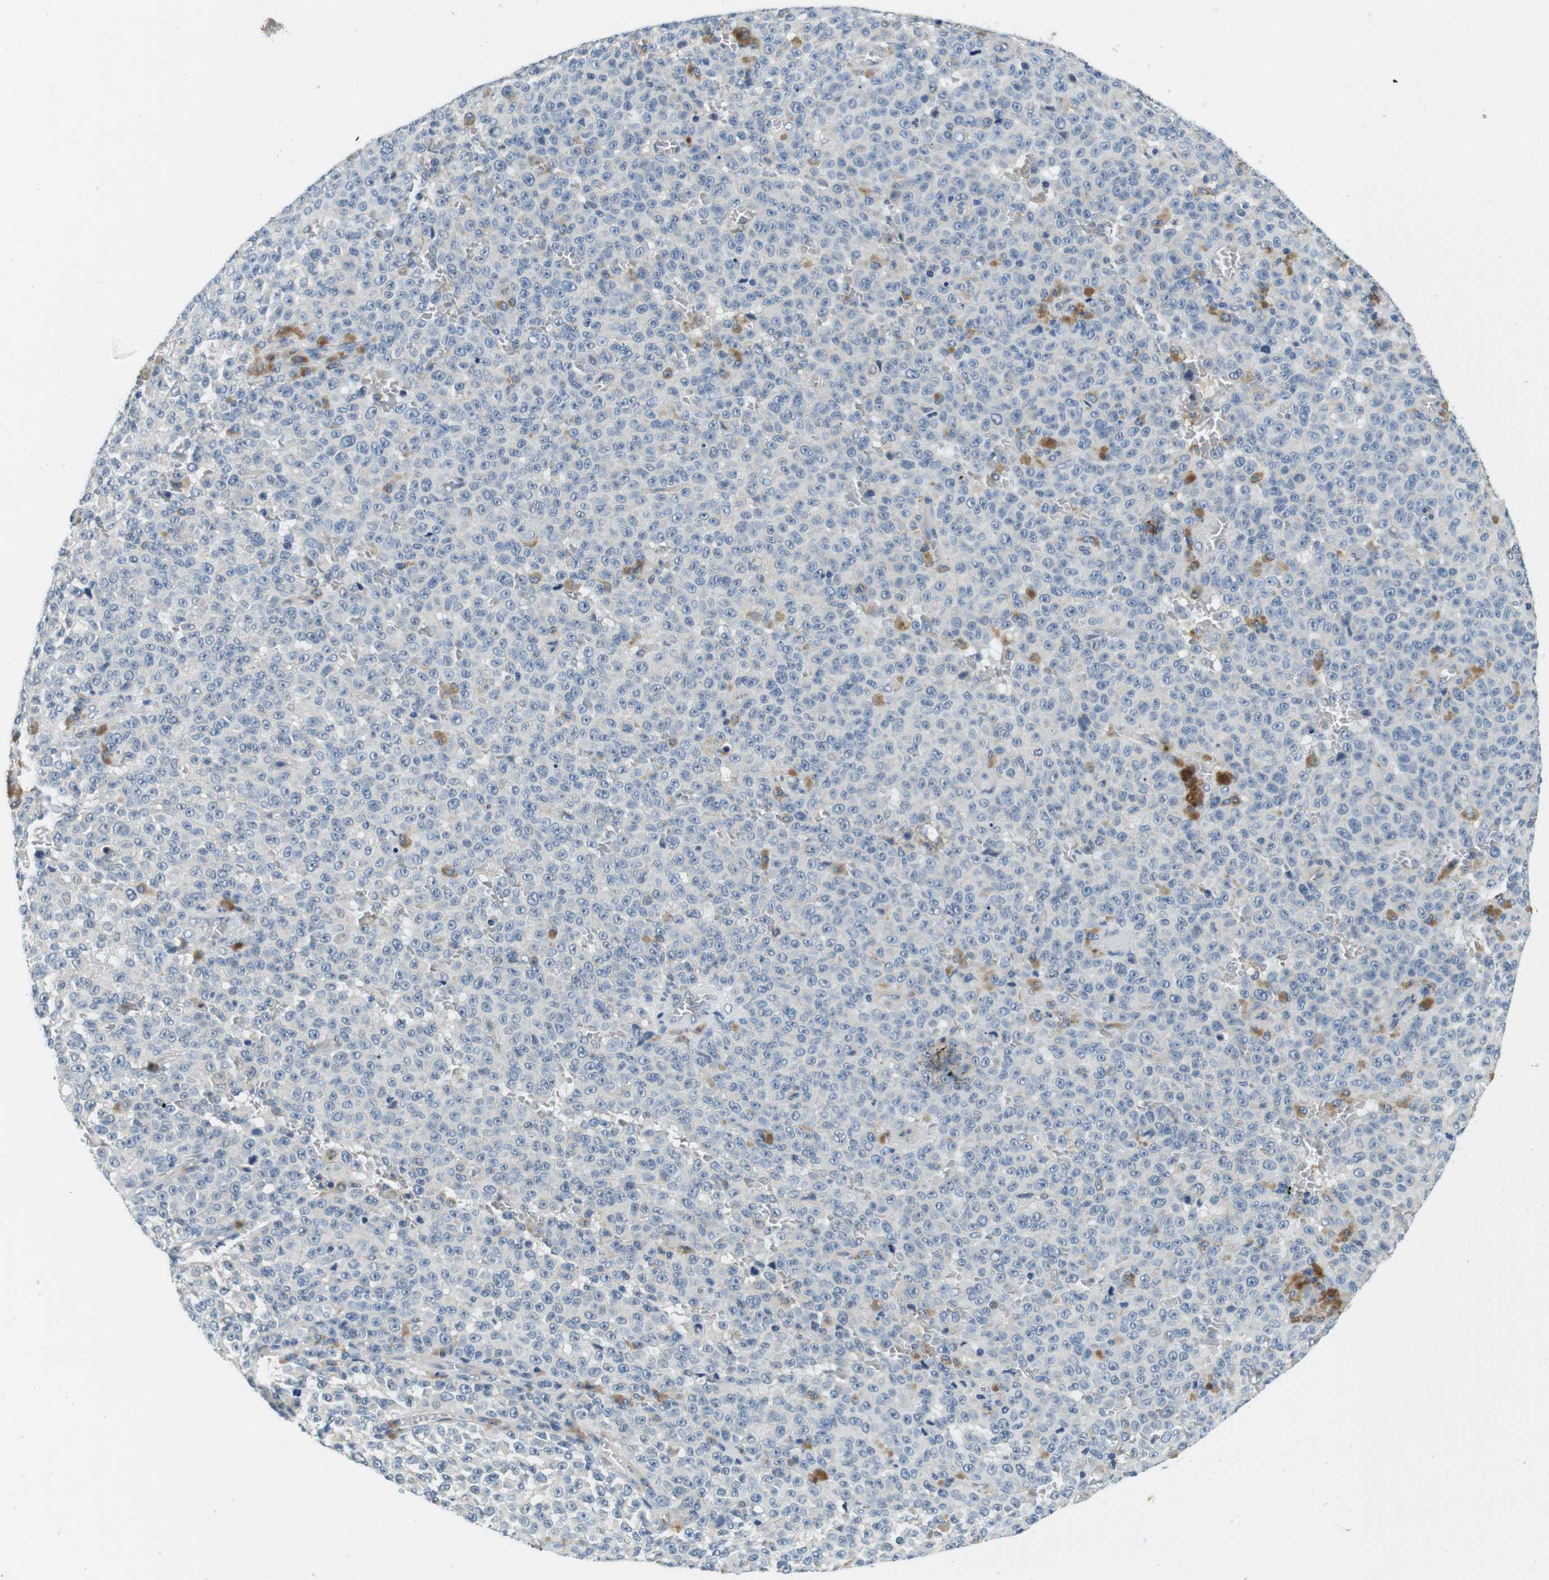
{"staining": {"intensity": "negative", "quantity": "none", "location": "none"}, "tissue": "melanoma", "cell_type": "Tumor cells", "image_type": "cancer", "snomed": [{"axis": "morphology", "description": "Malignant melanoma, NOS"}, {"axis": "topography", "description": "Skin"}], "caption": "Melanoma stained for a protein using immunohistochemistry (IHC) shows no expression tumor cells.", "gene": "DTNA", "patient": {"sex": "female", "age": 82}}